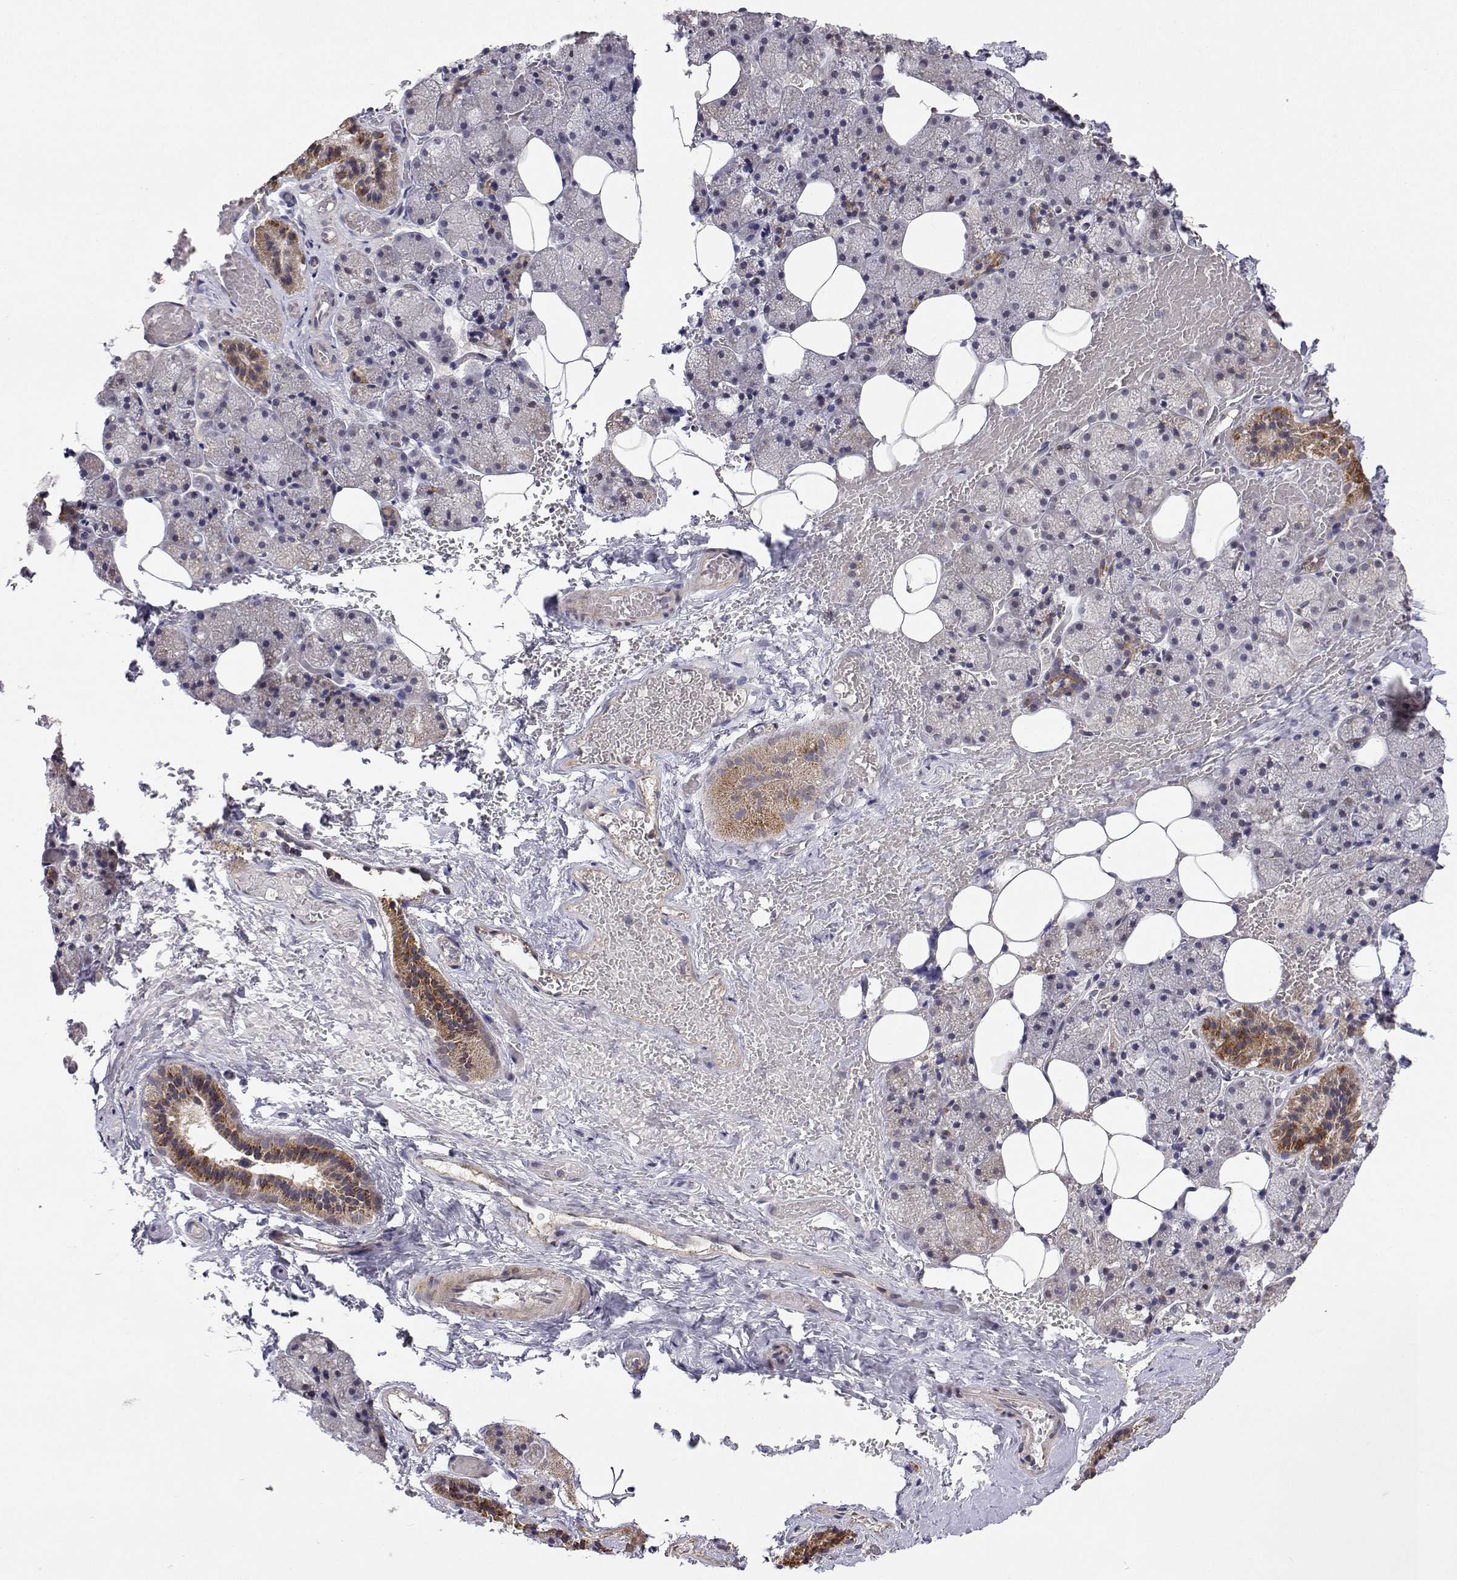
{"staining": {"intensity": "strong", "quantity": "<25%", "location": "cytoplasmic/membranous"}, "tissue": "salivary gland", "cell_type": "Glandular cells", "image_type": "normal", "snomed": [{"axis": "morphology", "description": "Normal tissue, NOS"}, {"axis": "topography", "description": "Salivary gland"}, {"axis": "topography", "description": "Peripheral nerve tissue"}], "caption": "Protein positivity by immunohistochemistry (IHC) shows strong cytoplasmic/membranous expression in about <25% of glandular cells in benign salivary gland.", "gene": "MRPL3", "patient": {"sex": "male", "age": 38}}